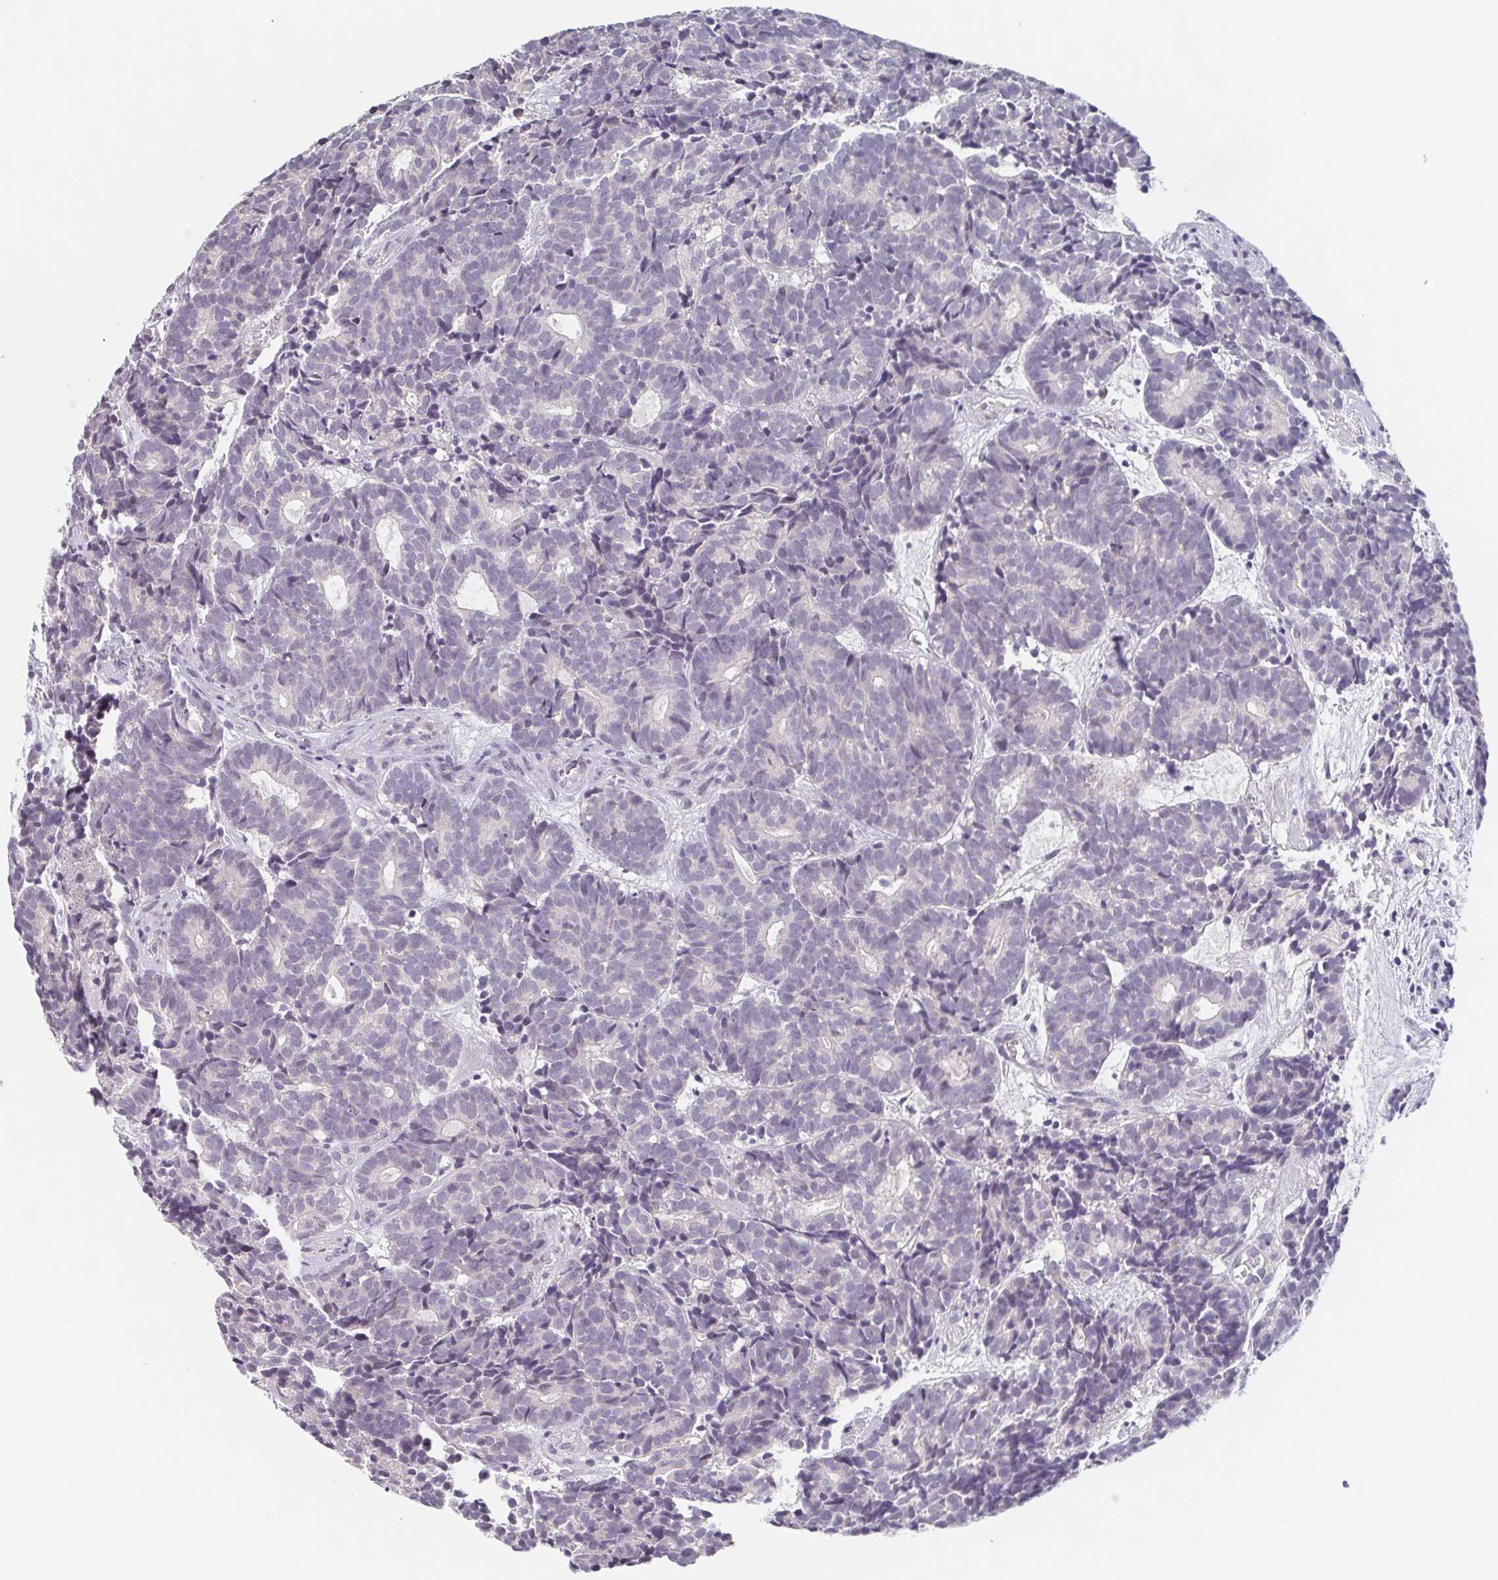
{"staining": {"intensity": "negative", "quantity": "none", "location": "none"}, "tissue": "head and neck cancer", "cell_type": "Tumor cells", "image_type": "cancer", "snomed": [{"axis": "morphology", "description": "Adenocarcinoma, NOS"}, {"axis": "topography", "description": "Head-Neck"}], "caption": "Immunohistochemistry photomicrograph of neoplastic tissue: human head and neck adenocarcinoma stained with DAB (3,3'-diaminobenzidine) exhibits no significant protein positivity in tumor cells. (DAB immunohistochemistry (IHC), high magnification).", "gene": "GHRL", "patient": {"sex": "female", "age": 81}}